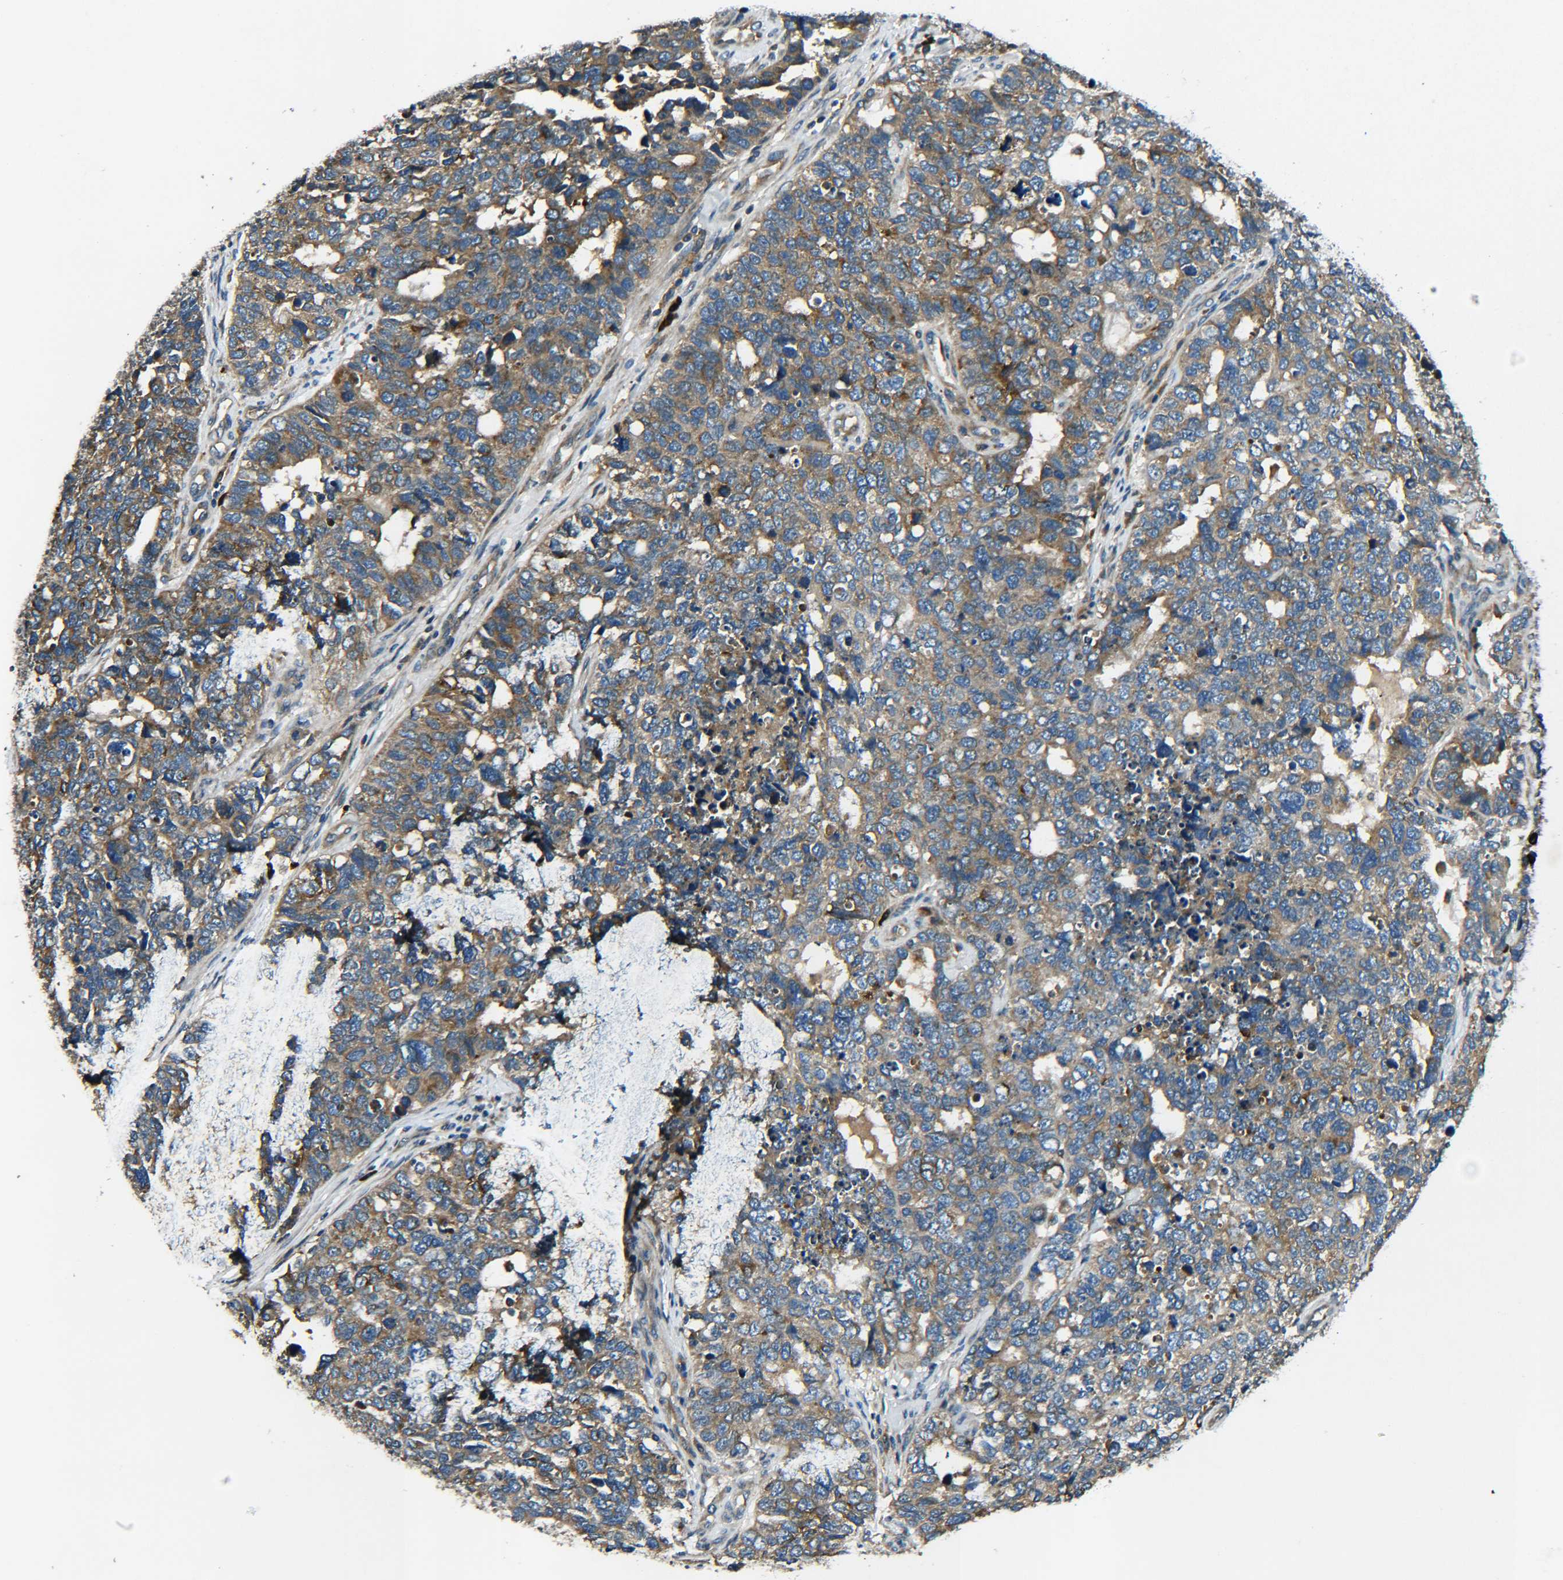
{"staining": {"intensity": "moderate", "quantity": ">75%", "location": "cytoplasmic/membranous"}, "tissue": "cervical cancer", "cell_type": "Tumor cells", "image_type": "cancer", "snomed": [{"axis": "morphology", "description": "Squamous cell carcinoma, NOS"}, {"axis": "topography", "description": "Cervix"}], "caption": "An image of human cervical cancer (squamous cell carcinoma) stained for a protein shows moderate cytoplasmic/membranous brown staining in tumor cells.", "gene": "RAB1B", "patient": {"sex": "female", "age": 63}}